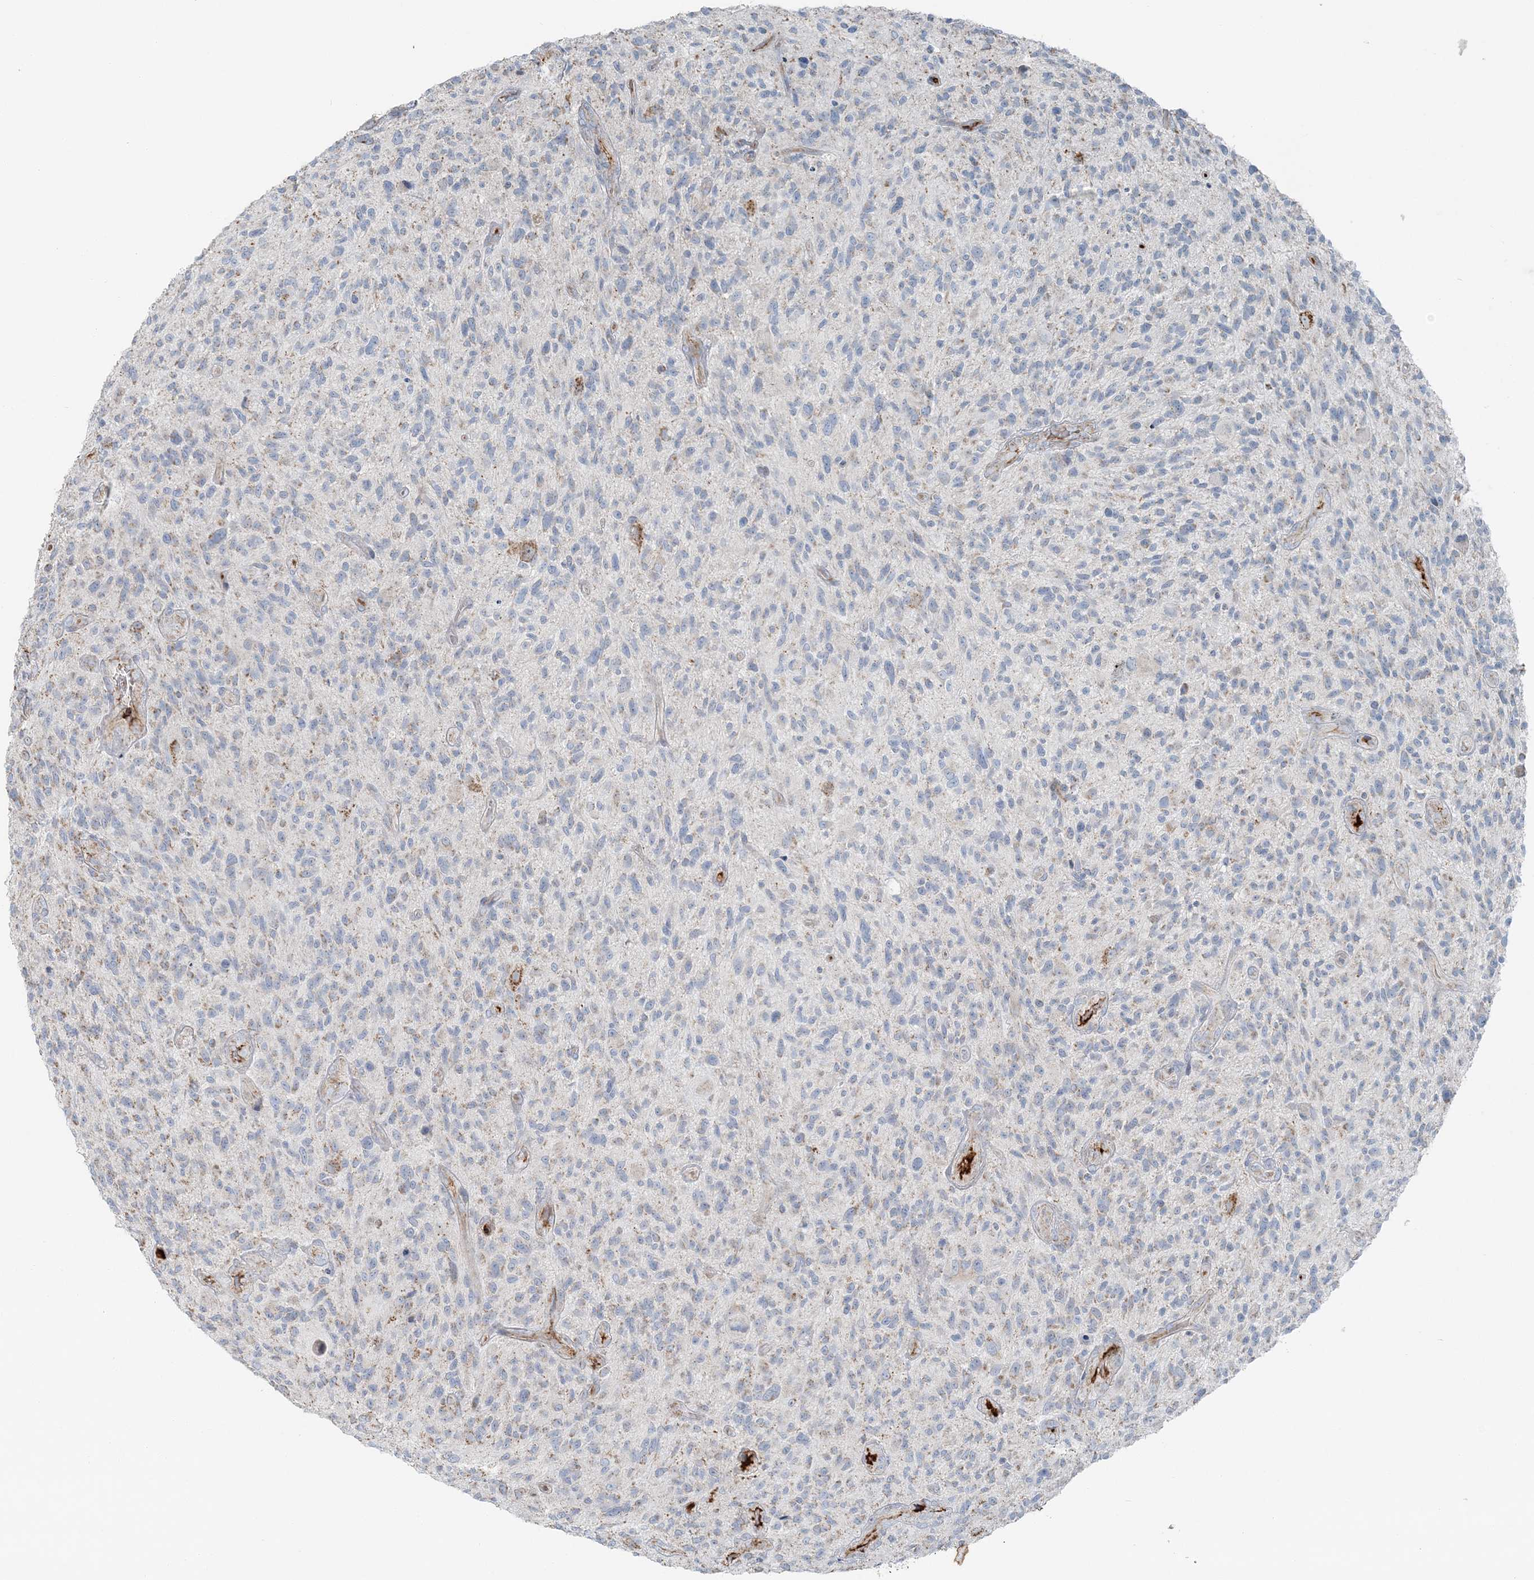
{"staining": {"intensity": "negative", "quantity": "none", "location": "none"}, "tissue": "glioma", "cell_type": "Tumor cells", "image_type": "cancer", "snomed": [{"axis": "morphology", "description": "Glioma, malignant, High grade"}, {"axis": "topography", "description": "Brain"}], "caption": "Glioma was stained to show a protein in brown. There is no significant expression in tumor cells. (Stains: DAB (3,3'-diaminobenzidine) immunohistochemistry with hematoxylin counter stain, Microscopy: brightfield microscopy at high magnification).", "gene": "SLC22A16", "patient": {"sex": "male", "age": 47}}